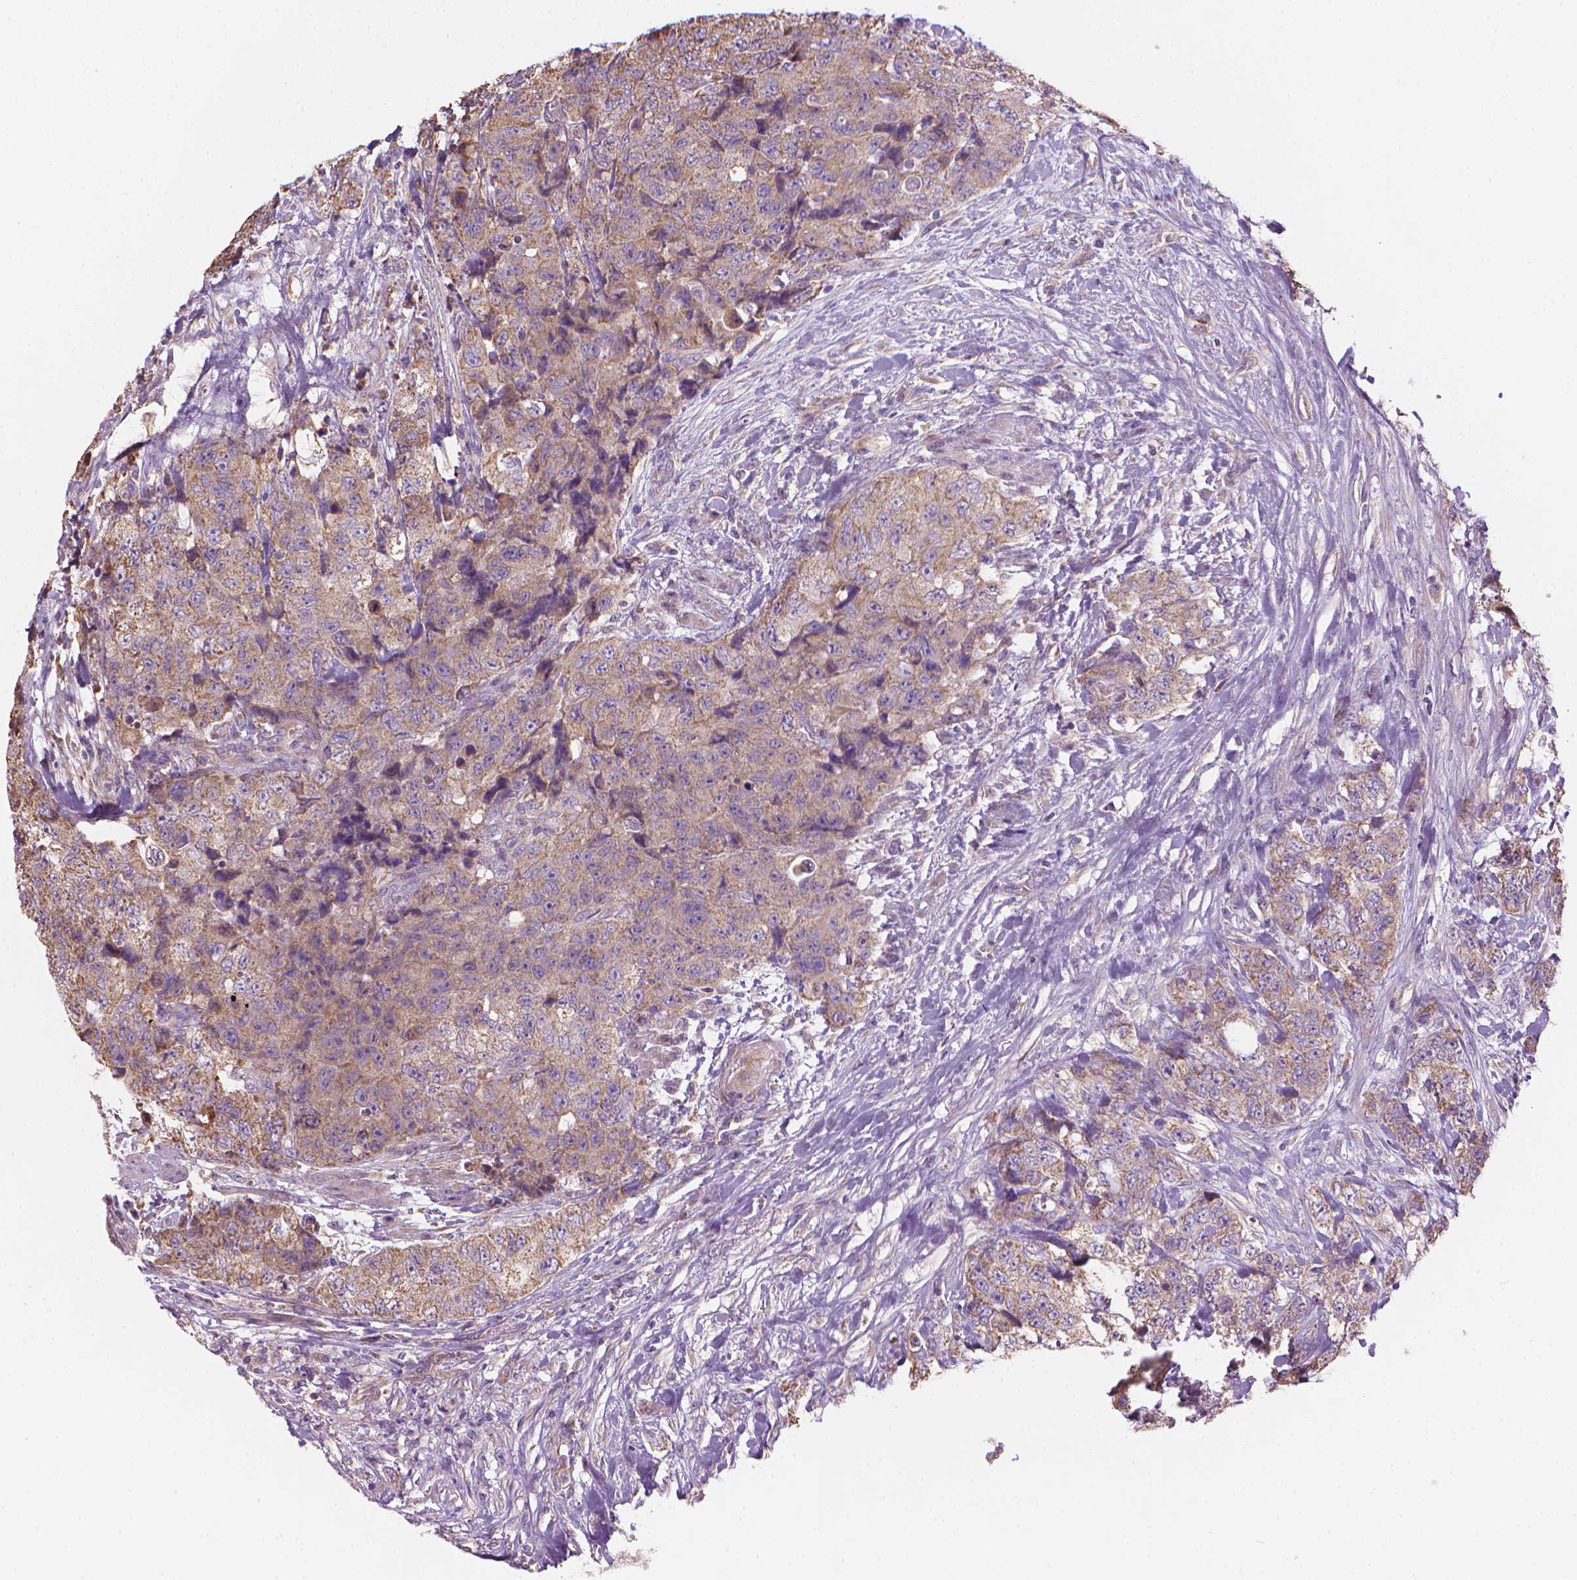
{"staining": {"intensity": "moderate", "quantity": ">75%", "location": "cytoplasmic/membranous"}, "tissue": "urothelial cancer", "cell_type": "Tumor cells", "image_type": "cancer", "snomed": [{"axis": "morphology", "description": "Urothelial carcinoma, High grade"}, {"axis": "topography", "description": "Urinary bladder"}], "caption": "Protein staining of urothelial cancer tissue exhibits moderate cytoplasmic/membranous positivity in approximately >75% of tumor cells. The staining is performed using DAB (3,3'-diaminobenzidine) brown chromogen to label protein expression. The nuclei are counter-stained blue using hematoxylin.", "gene": "TTC29", "patient": {"sex": "female", "age": 78}}